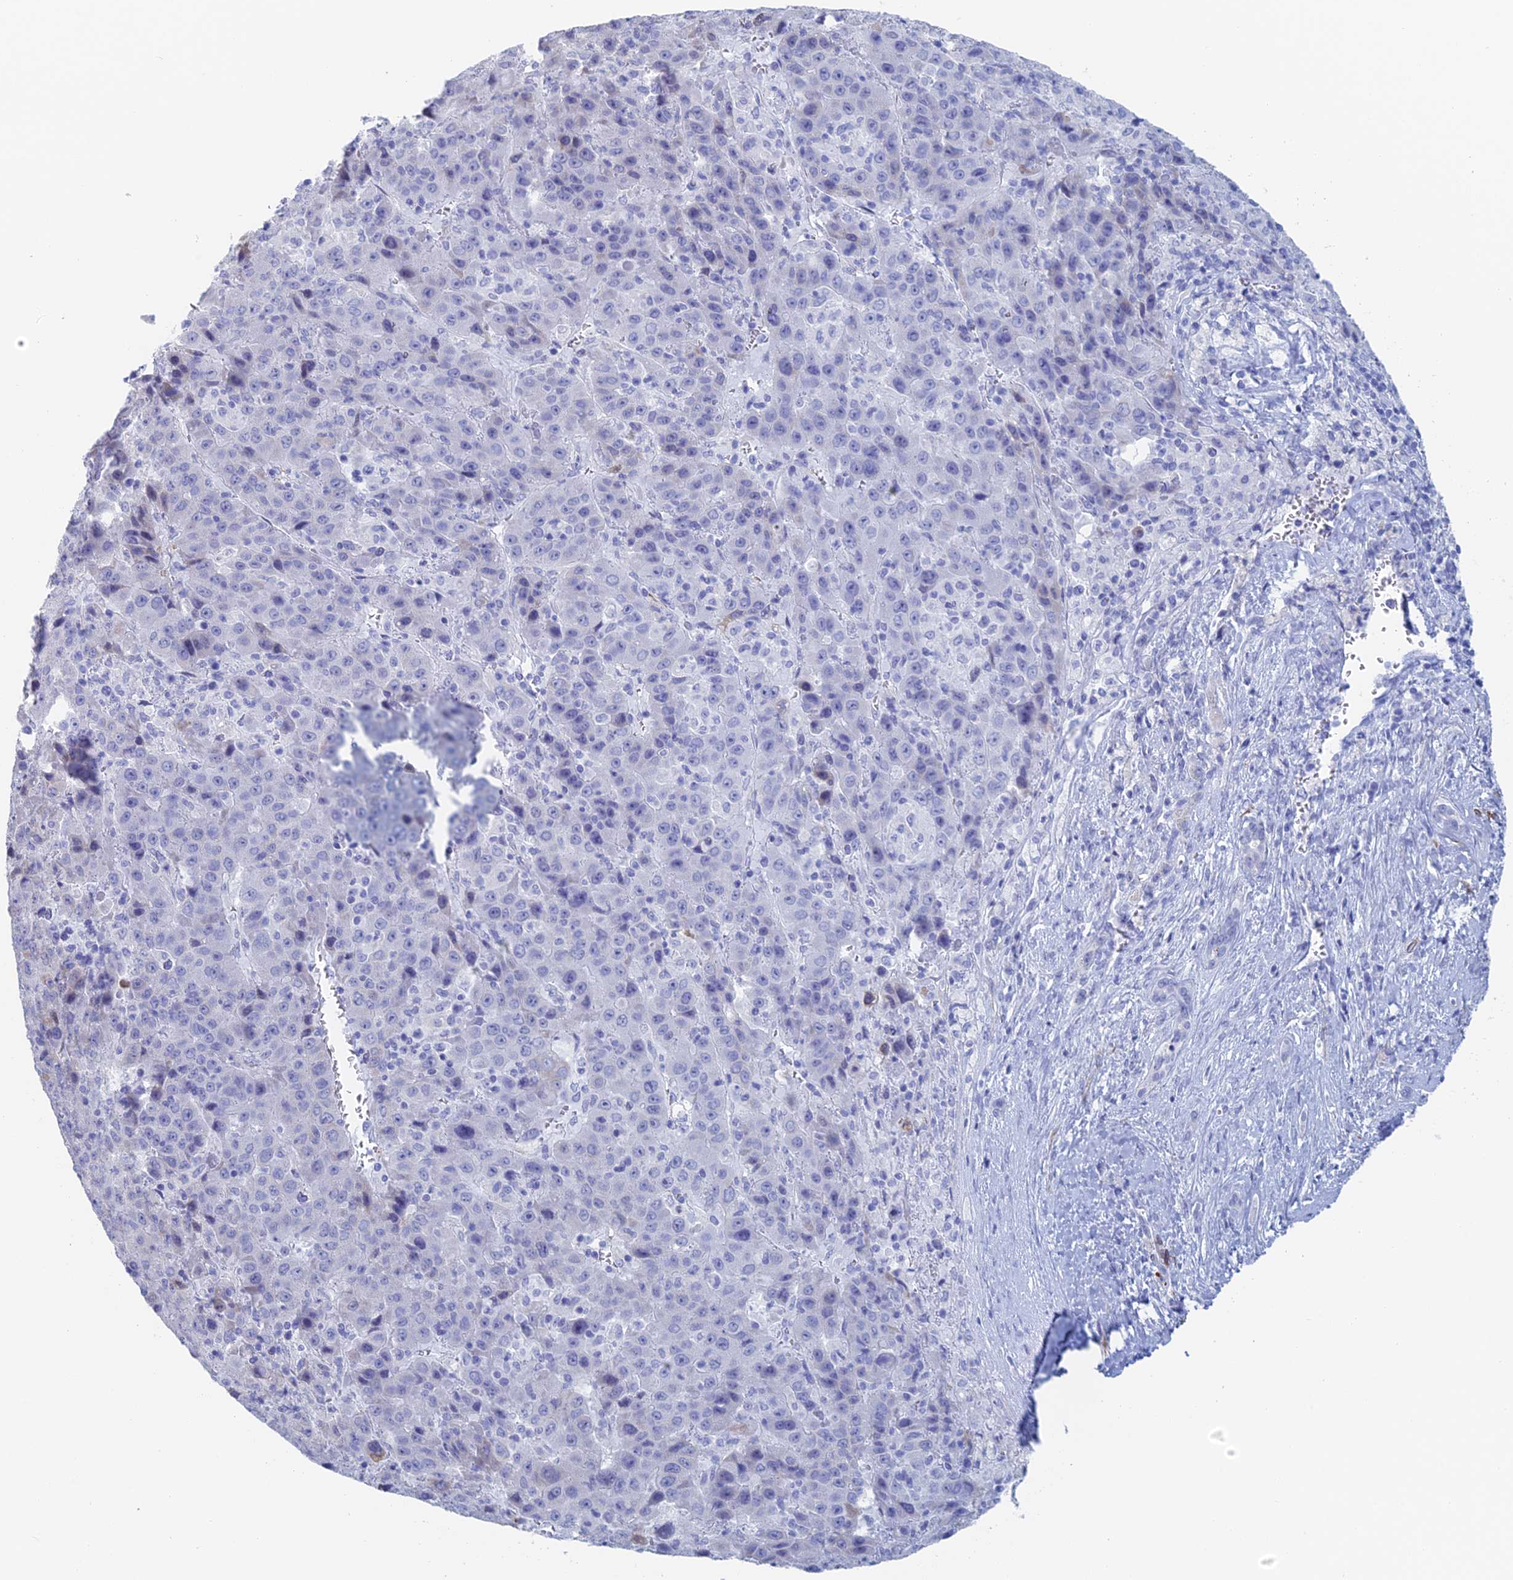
{"staining": {"intensity": "negative", "quantity": "none", "location": "none"}, "tissue": "liver cancer", "cell_type": "Tumor cells", "image_type": "cancer", "snomed": [{"axis": "morphology", "description": "Carcinoma, Hepatocellular, NOS"}, {"axis": "topography", "description": "Liver"}], "caption": "There is no significant staining in tumor cells of hepatocellular carcinoma (liver).", "gene": "KCNK18", "patient": {"sex": "female", "age": 53}}